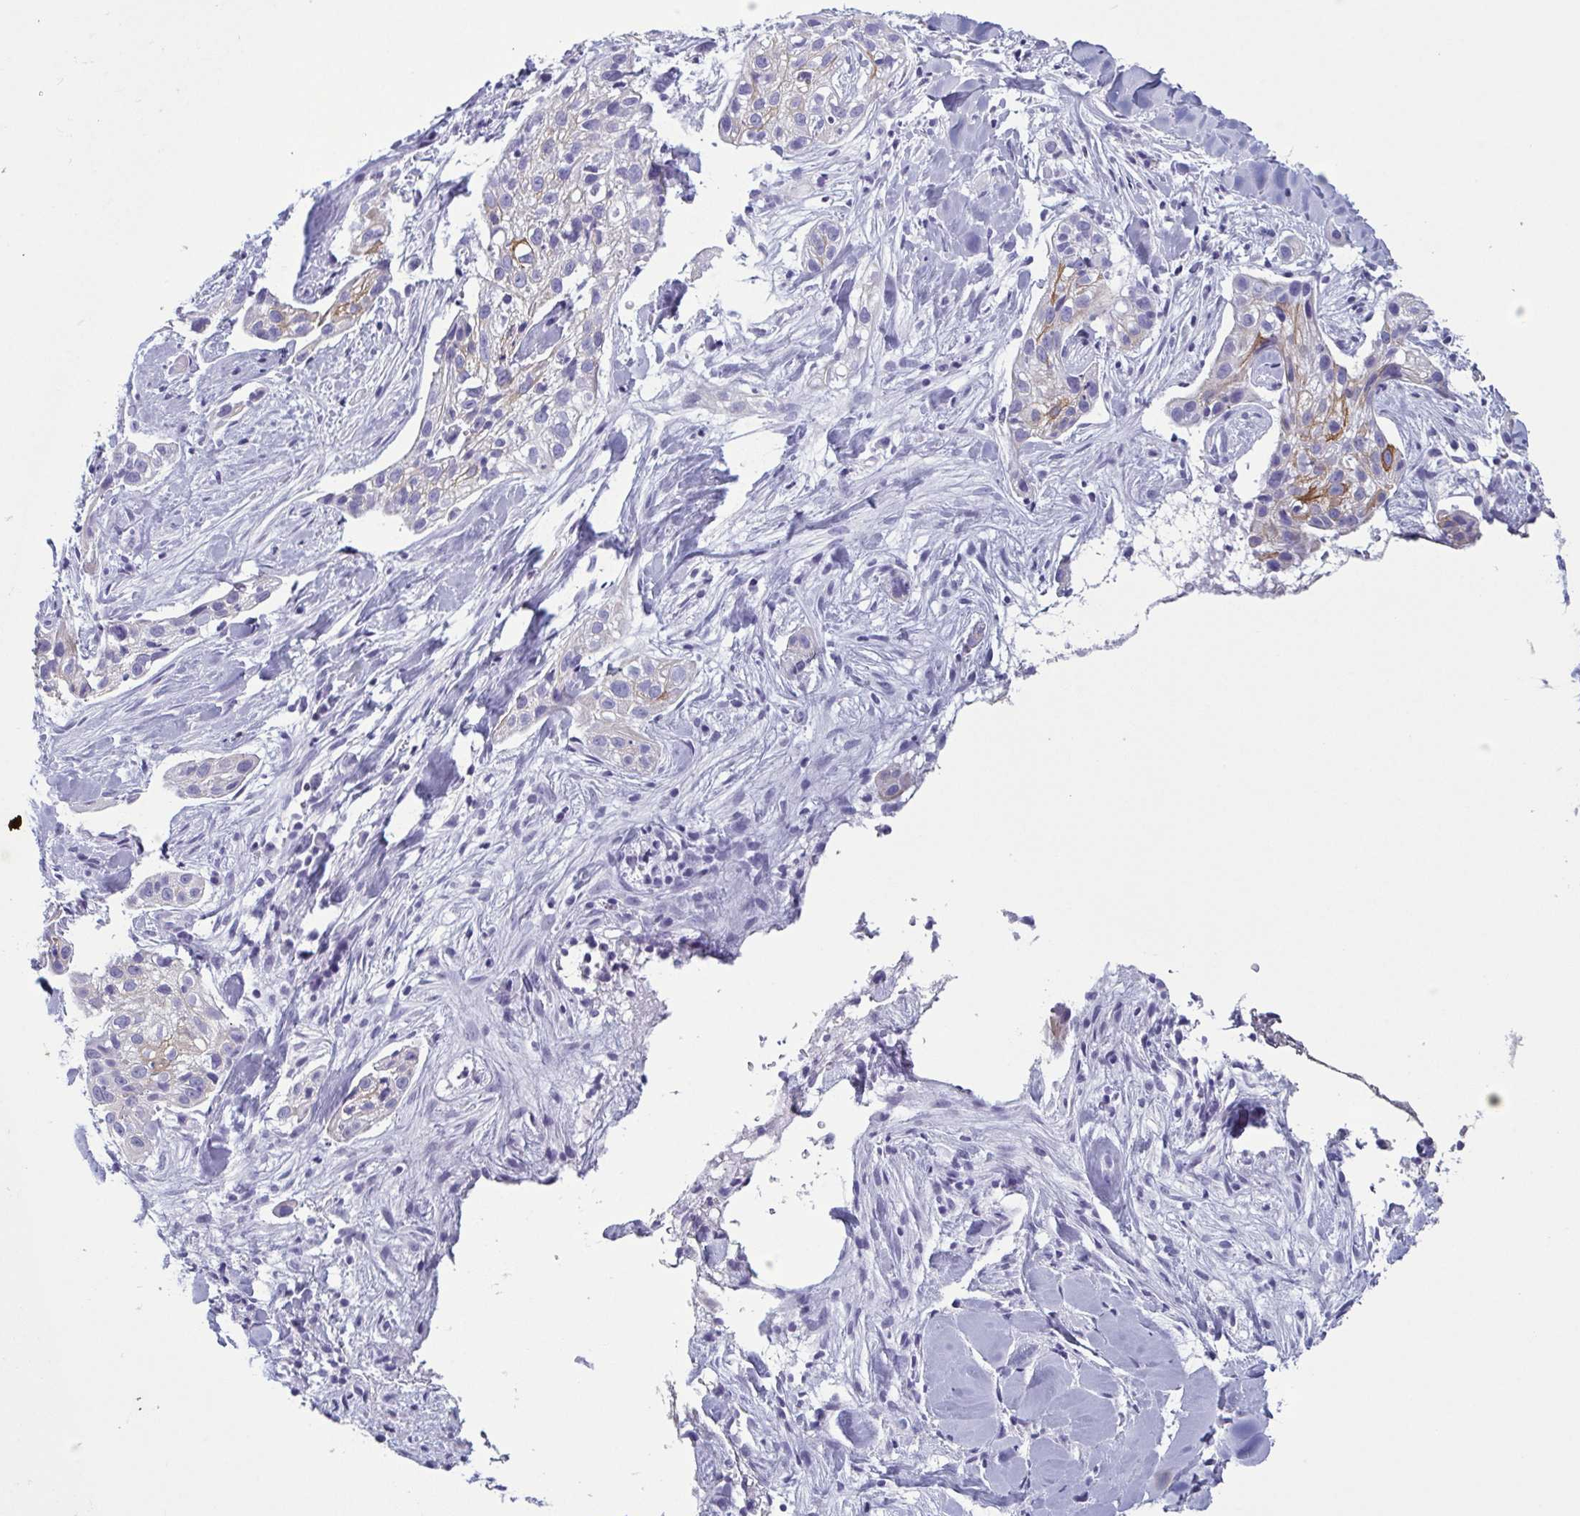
{"staining": {"intensity": "weak", "quantity": "<25%", "location": "cytoplasmic/membranous"}, "tissue": "skin cancer", "cell_type": "Tumor cells", "image_type": "cancer", "snomed": [{"axis": "morphology", "description": "Squamous cell carcinoma, NOS"}, {"axis": "topography", "description": "Skin"}], "caption": "Immunohistochemistry (IHC) of human squamous cell carcinoma (skin) shows no expression in tumor cells.", "gene": "KRT10", "patient": {"sex": "male", "age": 82}}